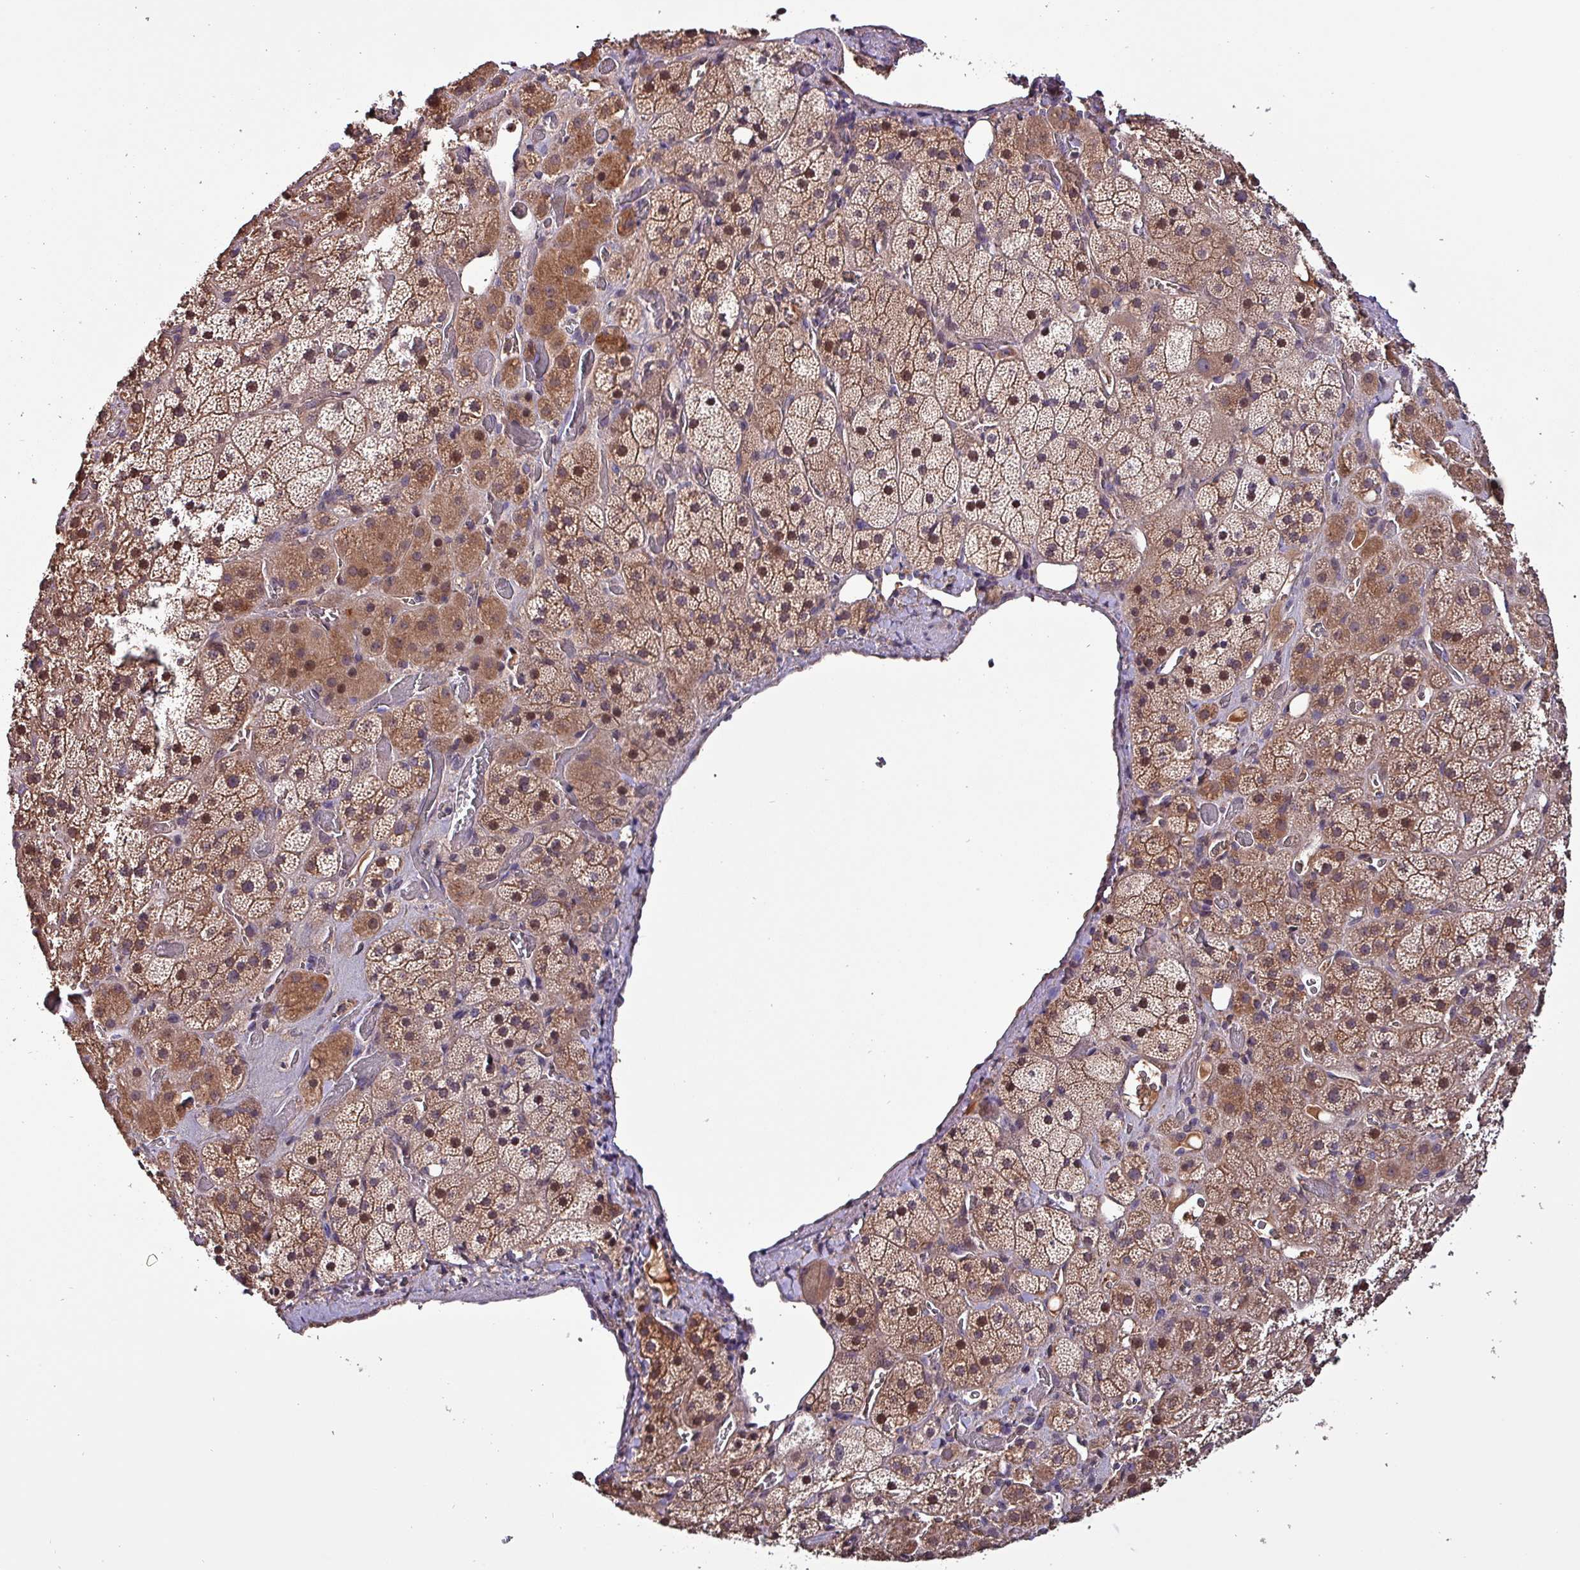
{"staining": {"intensity": "moderate", "quantity": ">75%", "location": "cytoplasmic/membranous,nuclear"}, "tissue": "adrenal gland", "cell_type": "Glandular cells", "image_type": "normal", "snomed": [{"axis": "morphology", "description": "Normal tissue, NOS"}, {"axis": "topography", "description": "Adrenal gland"}], "caption": "Immunohistochemistry (IHC) photomicrograph of benign adrenal gland: human adrenal gland stained using immunohistochemistry shows medium levels of moderate protein expression localized specifically in the cytoplasmic/membranous,nuclear of glandular cells, appearing as a cytoplasmic/membranous,nuclear brown color.", "gene": "PAFAH1B2", "patient": {"sex": "male", "age": 57}}